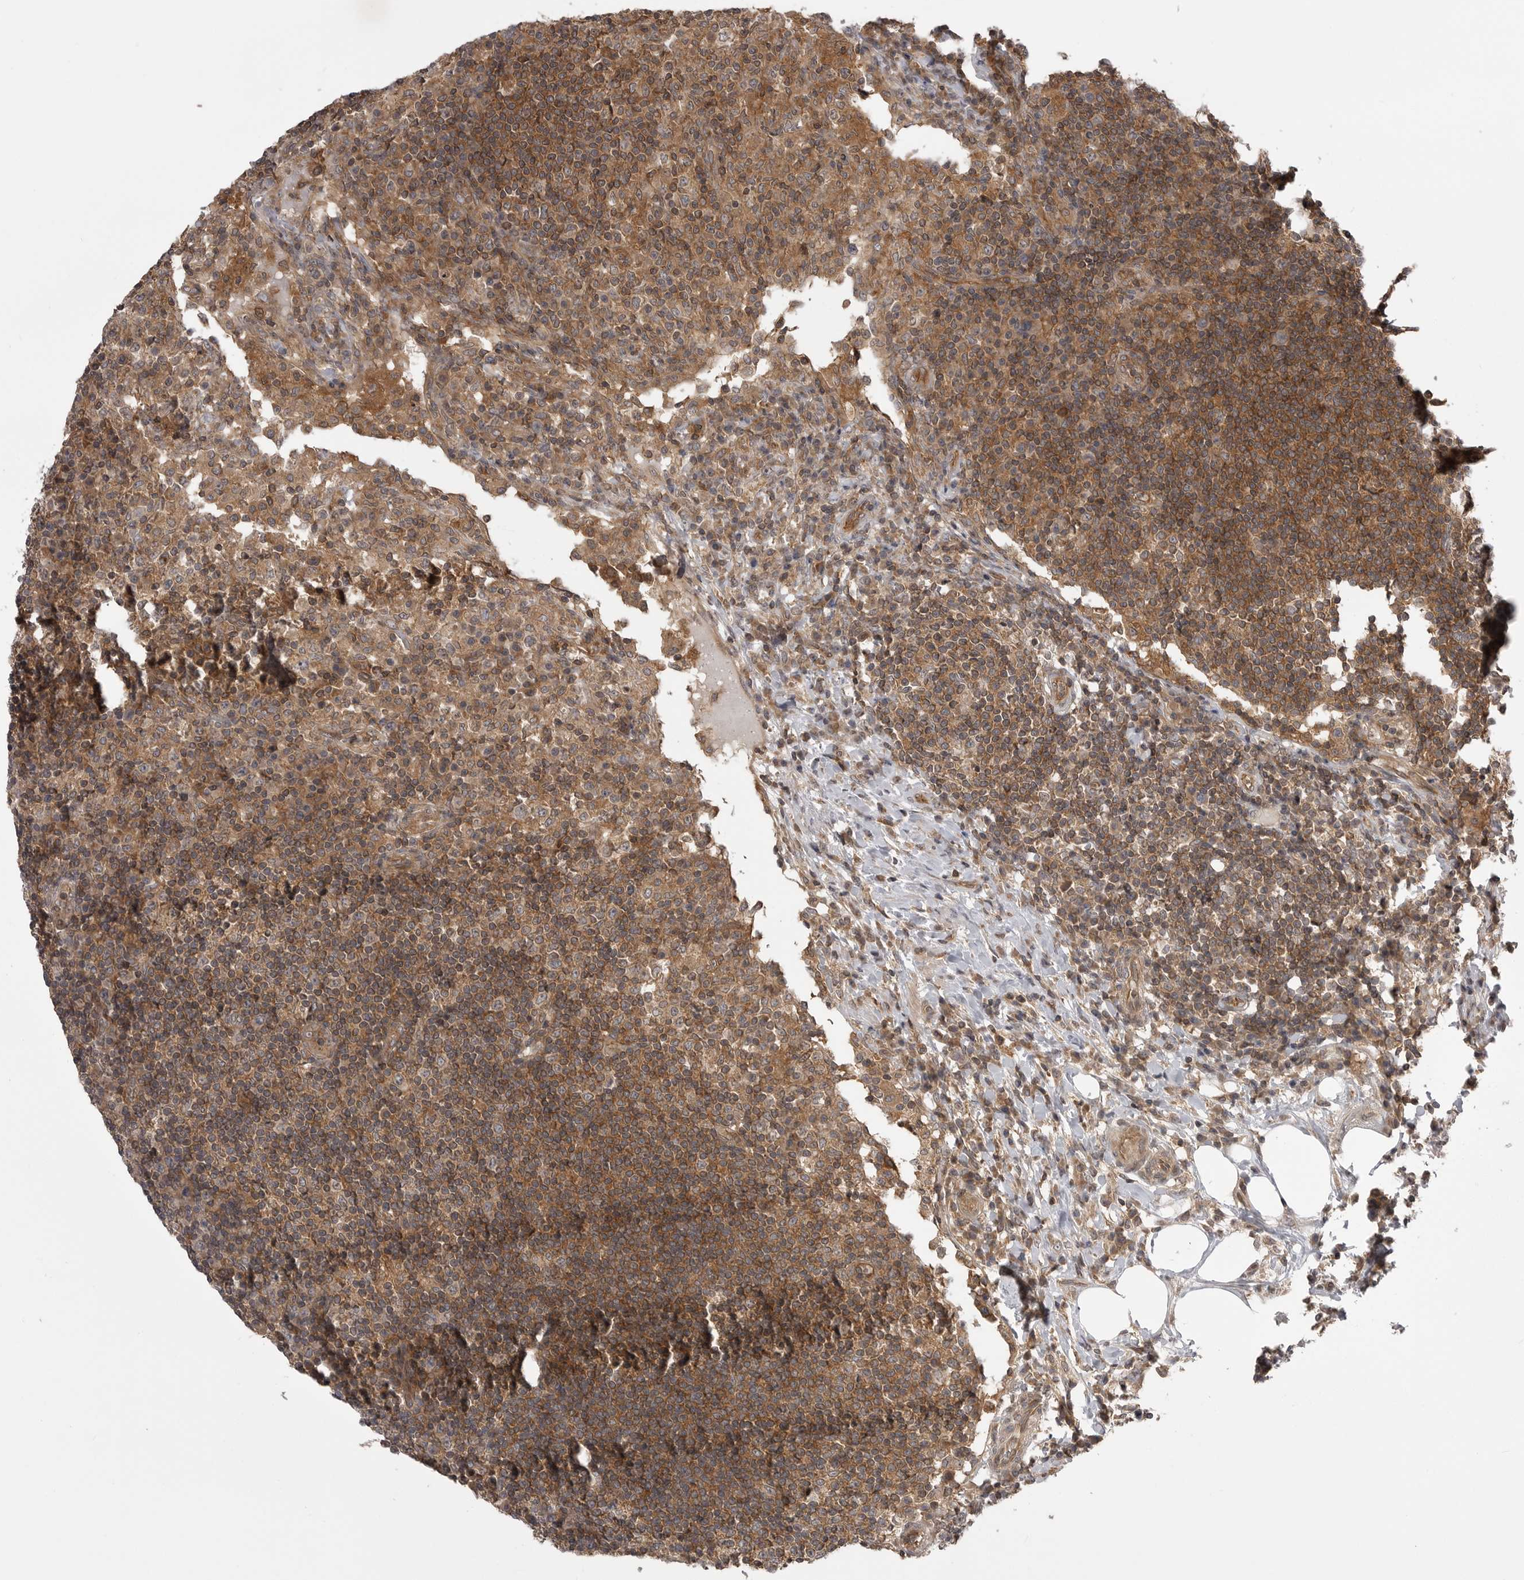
{"staining": {"intensity": "moderate", "quantity": ">75%", "location": "cytoplasmic/membranous"}, "tissue": "lymph node", "cell_type": "Germinal center cells", "image_type": "normal", "snomed": [{"axis": "morphology", "description": "Normal tissue, NOS"}, {"axis": "topography", "description": "Lymph node"}], "caption": "Immunohistochemistry (DAB (3,3'-diaminobenzidine)) staining of unremarkable lymph node shows moderate cytoplasmic/membranous protein positivity in approximately >75% of germinal center cells.", "gene": "STK24", "patient": {"sex": "female", "age": 53}}